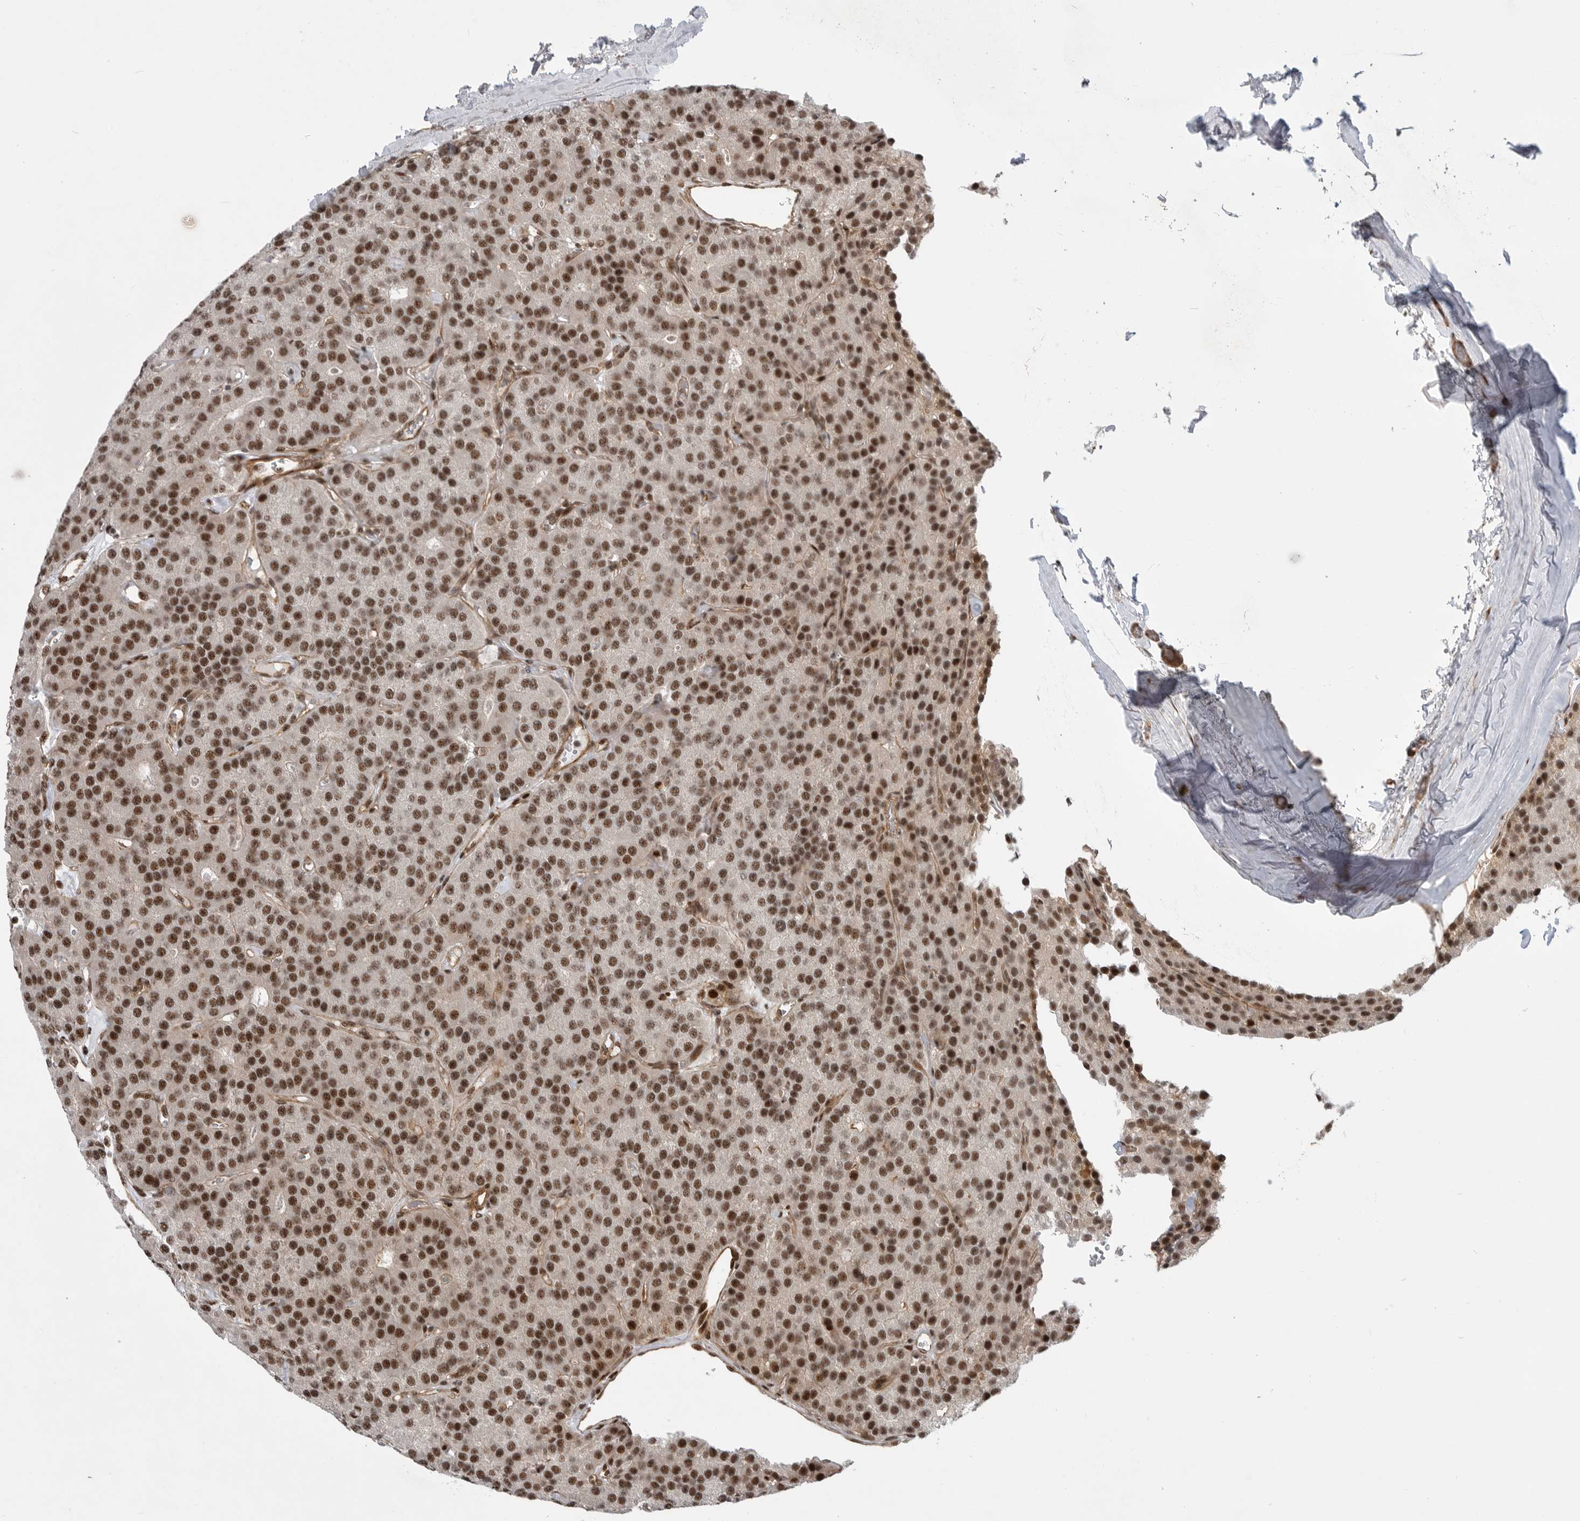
{"staining": {"intensity": "strong", "quantity": "25%-75%", "location": "nuclear"}, "tissue": "parathyroid gland", "cell_type": "Glandular cells", "image_type": "normal", "snomed": [{"axis": "morphology", "description": "Normal tissue, NOS"}, {"axis": "morphology", "description": "Adenoma, NOS"}, {"axis": "topography", "description": "Parathyroid gland"}], "caption": "DAB (3,3'-diaminobenzidine) immunohistochemical staining of unremarkable human parathyroid gland exhibits strong nuclear protein expression in approximately 25%-75% of glandular cells. Immunohistochemistry stains the protein of interest in brown and the nuclei are stained blue.", "gene": "GPATCH2", "patient": {"sex": "female", "age": 86}}